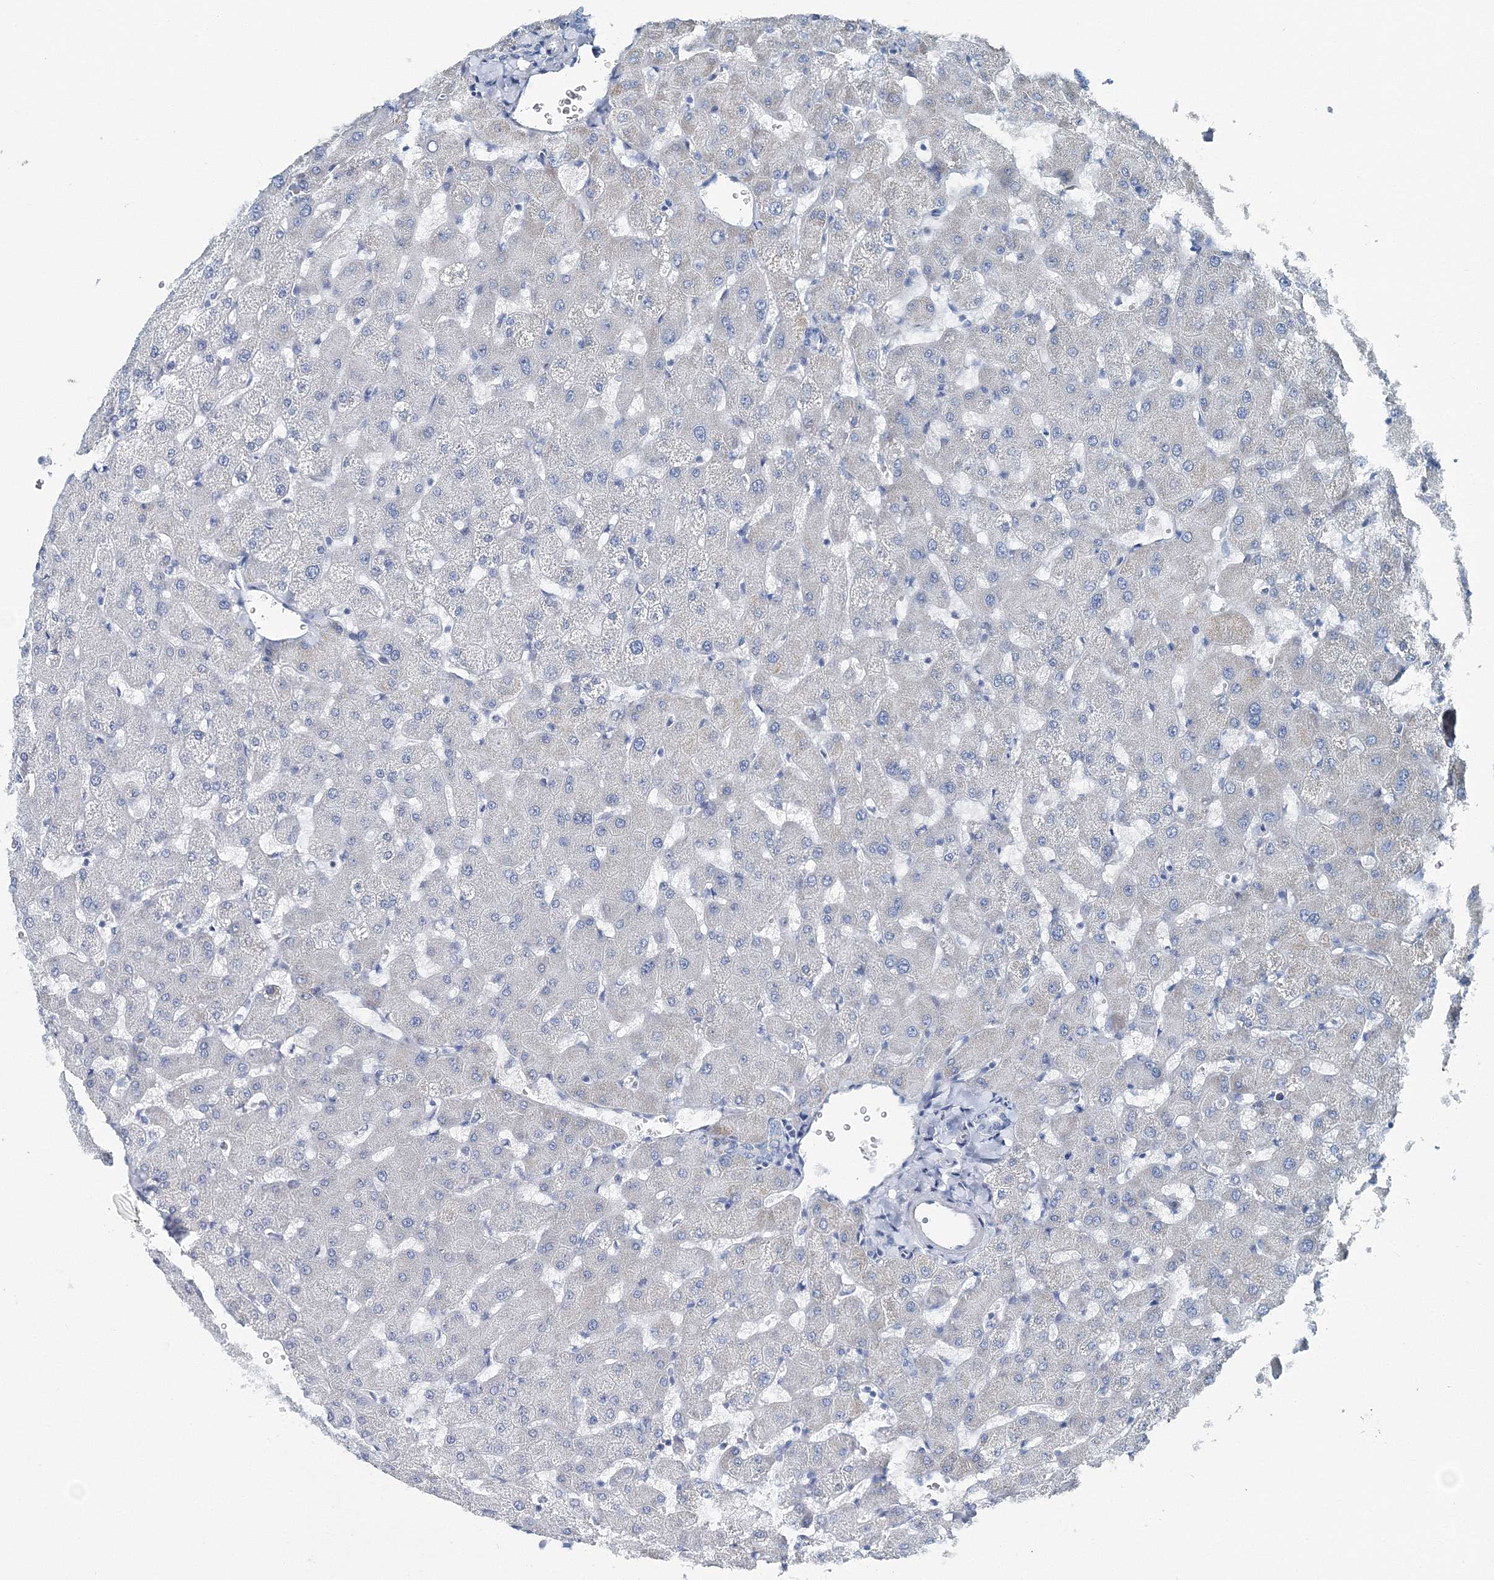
{"staining": {"intensity": "negative", "quantity": "none", "location": "none"}, "tissue": "liver", "cell_type": "Cholangiocytes", "image_type": "normal", "snomed": [{"axis": "morphology", "description": "Normal tissue, NOS"}, {"axis": "topography", "description": "Liver"}], "caption": "The histopathology image demonstrates no staining of cholangiocytes in benign liver.", "gene": "GABARAPL2", "patient": {"sex": "female", "age": 63}}